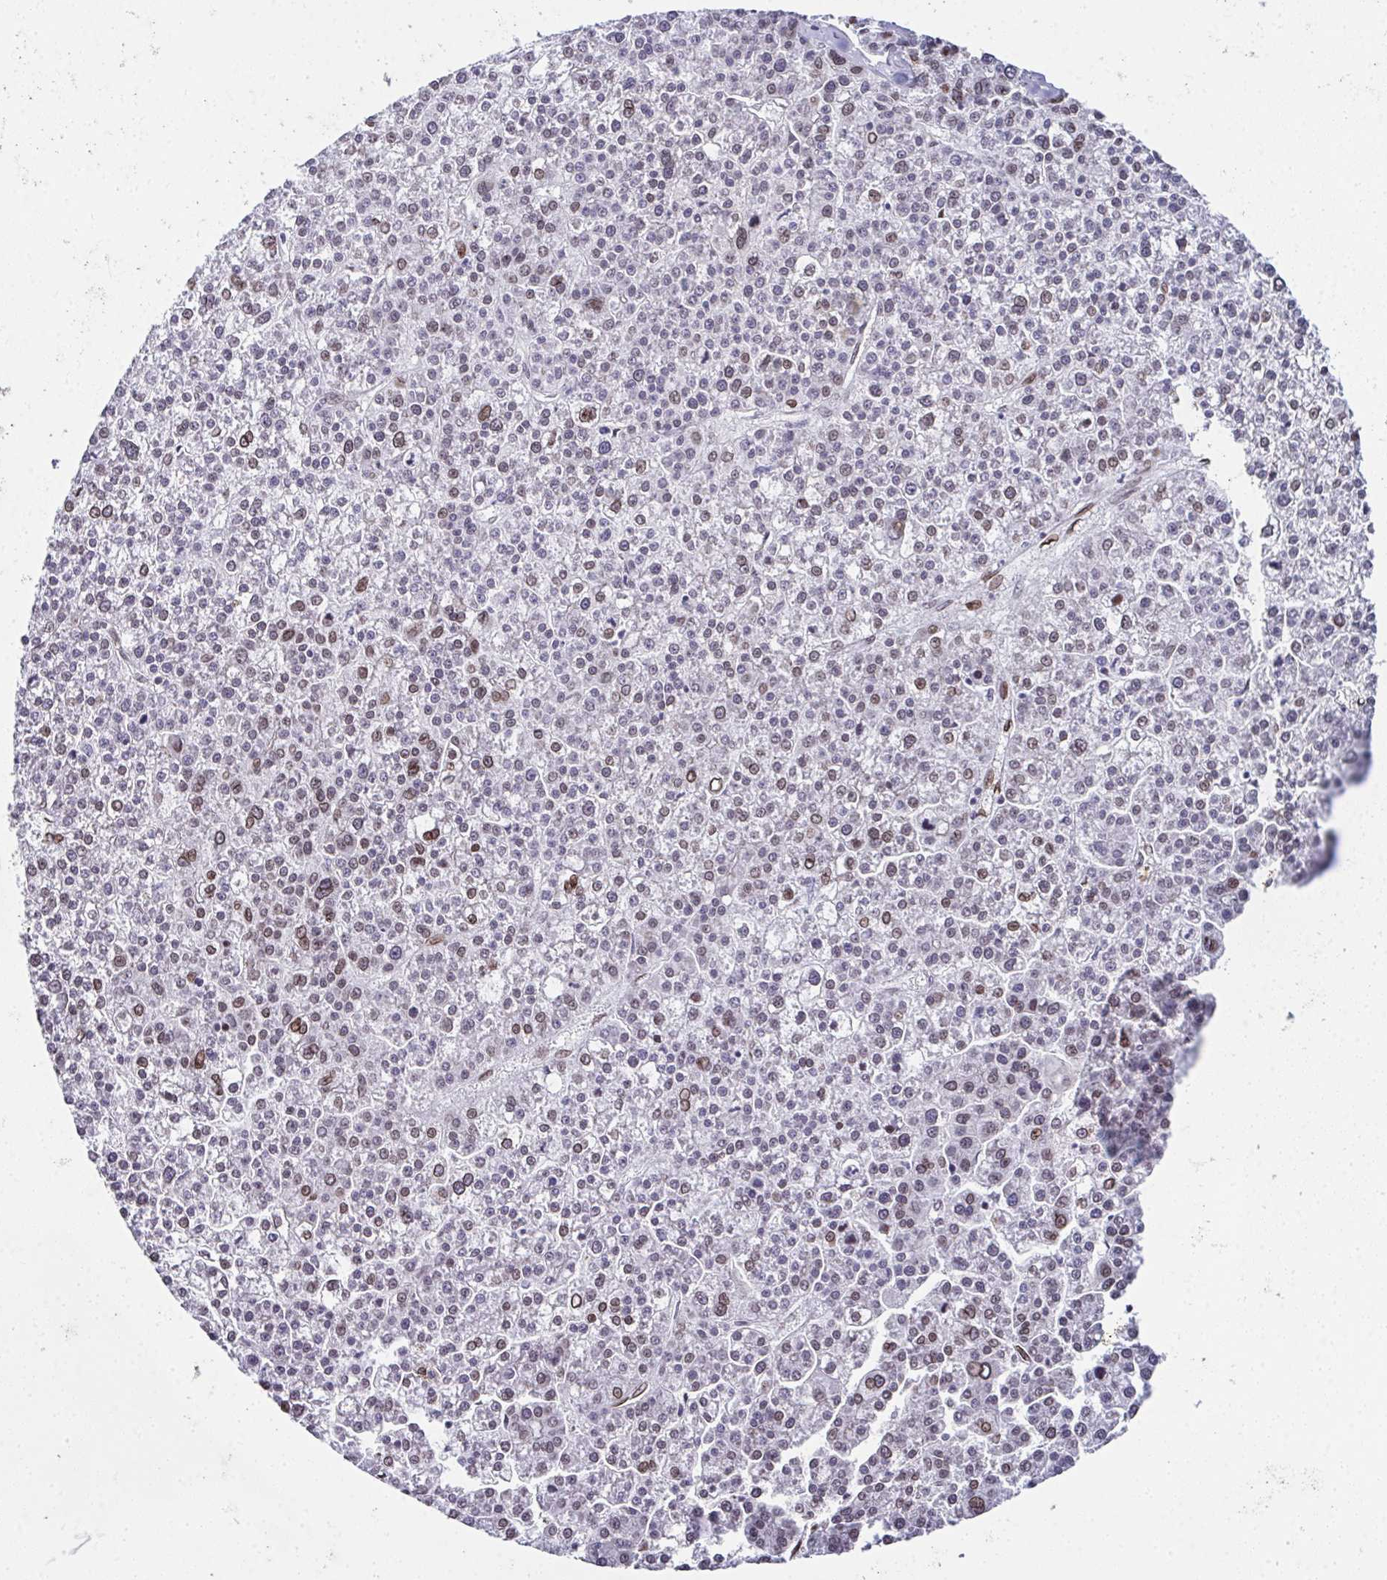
{"staining": {"intensity": "moderate", "quantity": "<25%", "location": "nuclear"}, "tissue": "liver cancer", "cell_type": "Tumor cells", "image_type": "cancer", "snomed": [{"axis": "morphology", "description": "Carcinoma, Hepatocellular, NOS"}, {"axis": "topography", "description": "Liver"}], "caption": "The immunohistochemical stain shows moderate nuclear positivity in tumor cells of hepatocellular carcinoma (liver) tissue. (IHC, brightfield microscopy, high magnification).", "gene": "RB1", "patient": {"sex": "female", "age": 58}}